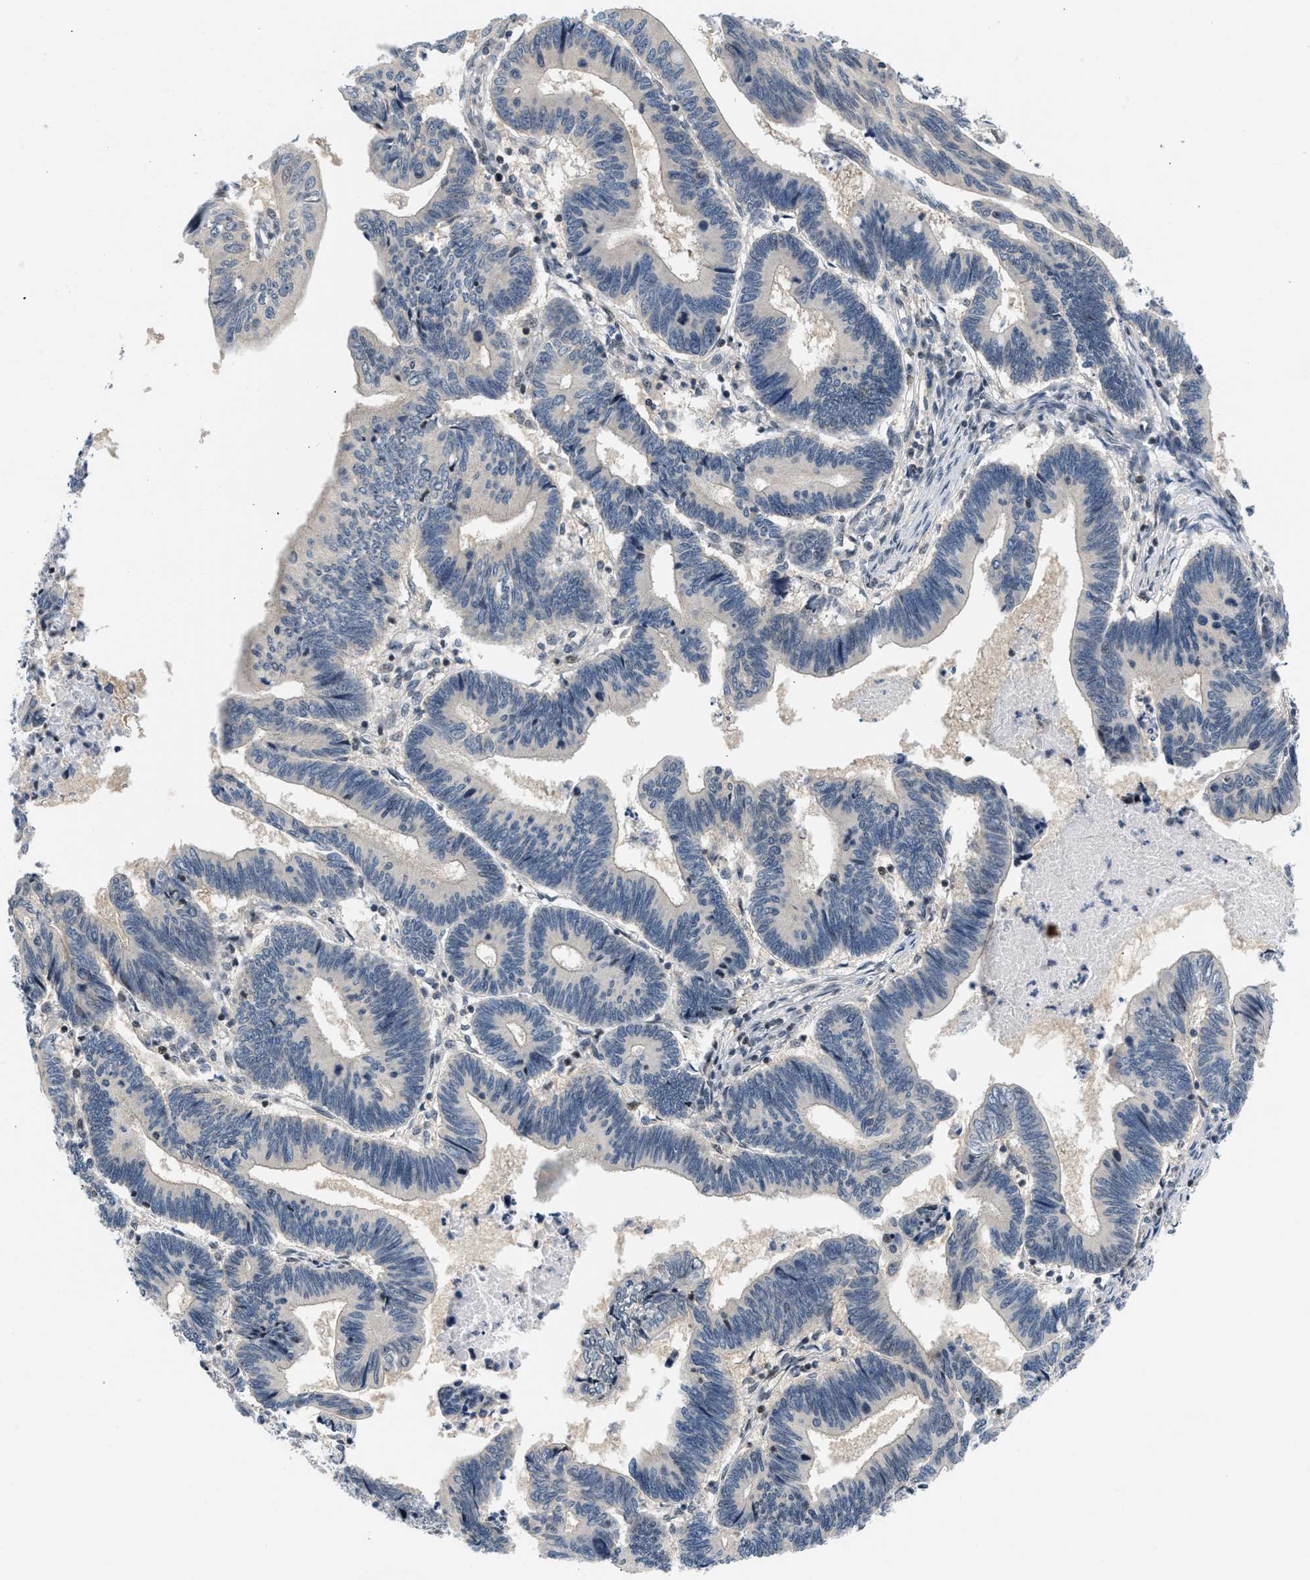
{"staining": {"intensity": "negative", "quantity": "none", "location": "none"}, "tissue": "pancreatic cancer", "cell_type": "Tumor cells", "image_type": "cancer", "snomed": [{"axis": "morphology", "description": "Adenocarcinoma, NOS"}, {"axis": "topography", "description": "Pancreas"}], "caption": "Human pancreatic cancer stained for a protein using immunohistochemistry (IHC) exhibits no positivity in tumor cells.", "gene": "OLIG3", "patient": {"sex": "female", "age": 70}}